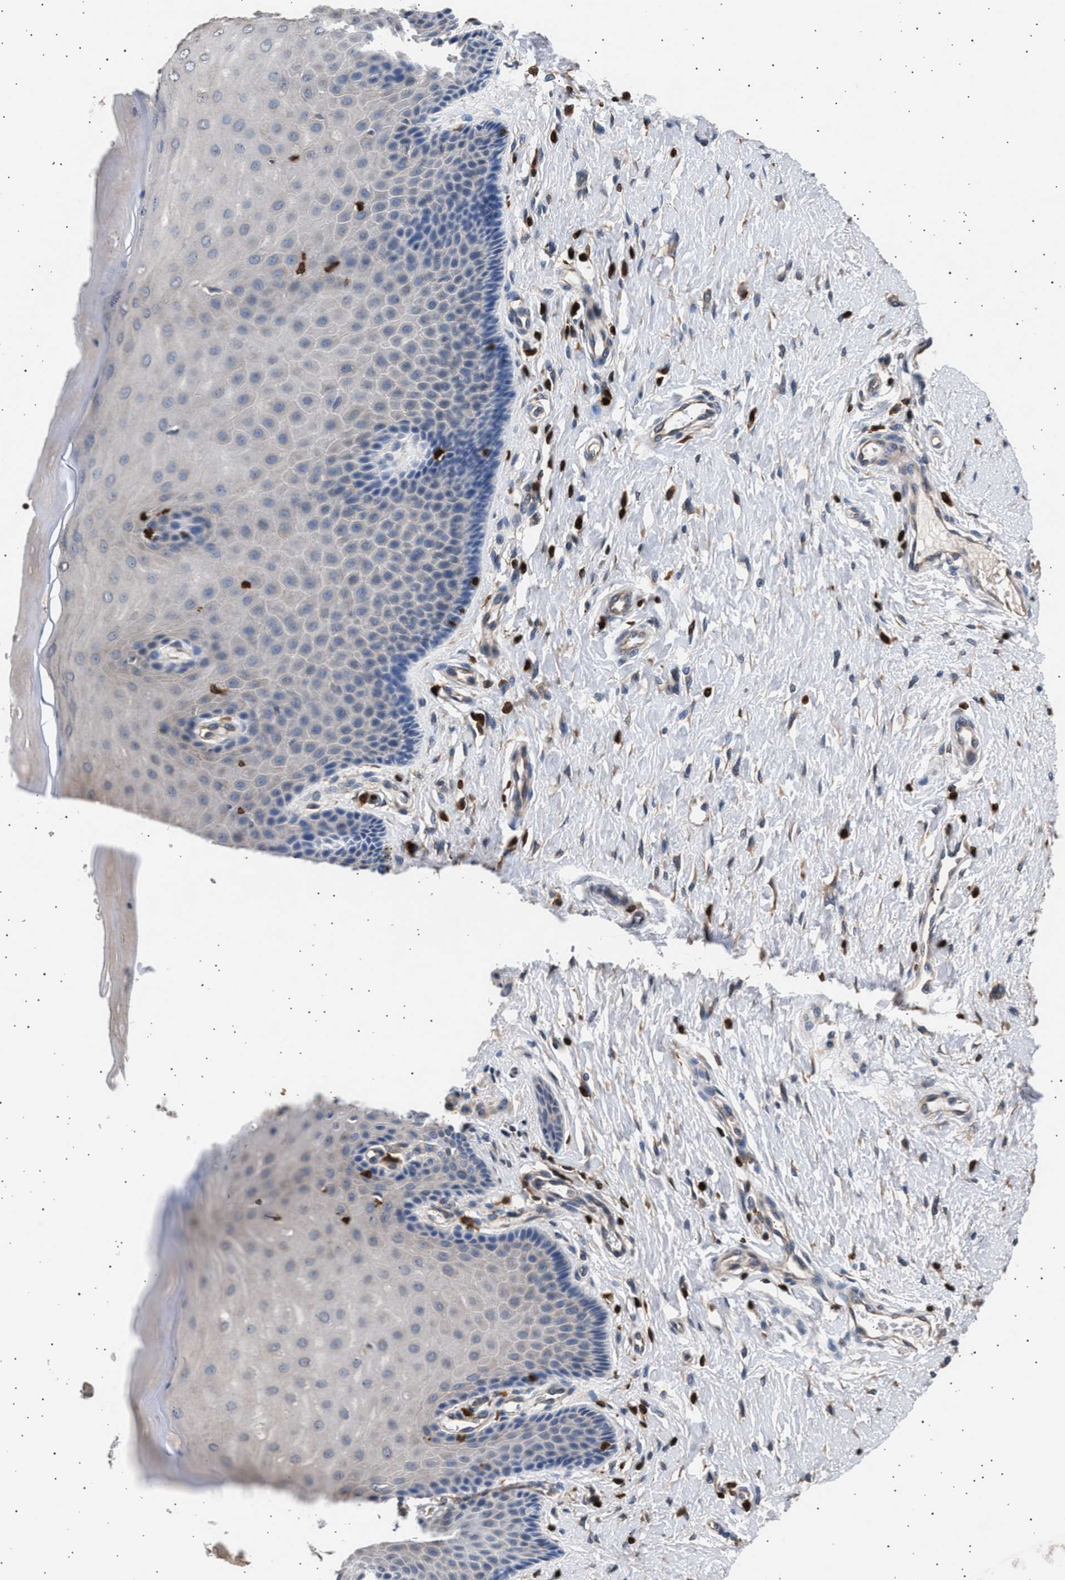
{"staining": {"intensity": "negative", "quantity": "none", "location": "none"}, "tissue": "cervix", "cell_type": "Glandular cells", "image_type": "normal", "snomed": [{"axis": "morphology", "description": "Normal tissue, NOS"}, {"axis": "topography", "description": "Cervix"}], "caption": "Immunohistochemistry (IHC) photomicrograph of unremarkable cervix: human cervix stained with DAB (3,3'-diaminobenzidine) reveals no significant protein expression in glandular cells. Brightfield microscopy of immunohistochemistry stained with DAB (3,3'-diaminobenzidine) (brown) and hematoxylin (blue), captured at high magnification.", "gene": "GRAP2", "patient": {"sex": "female", "age": 55}}